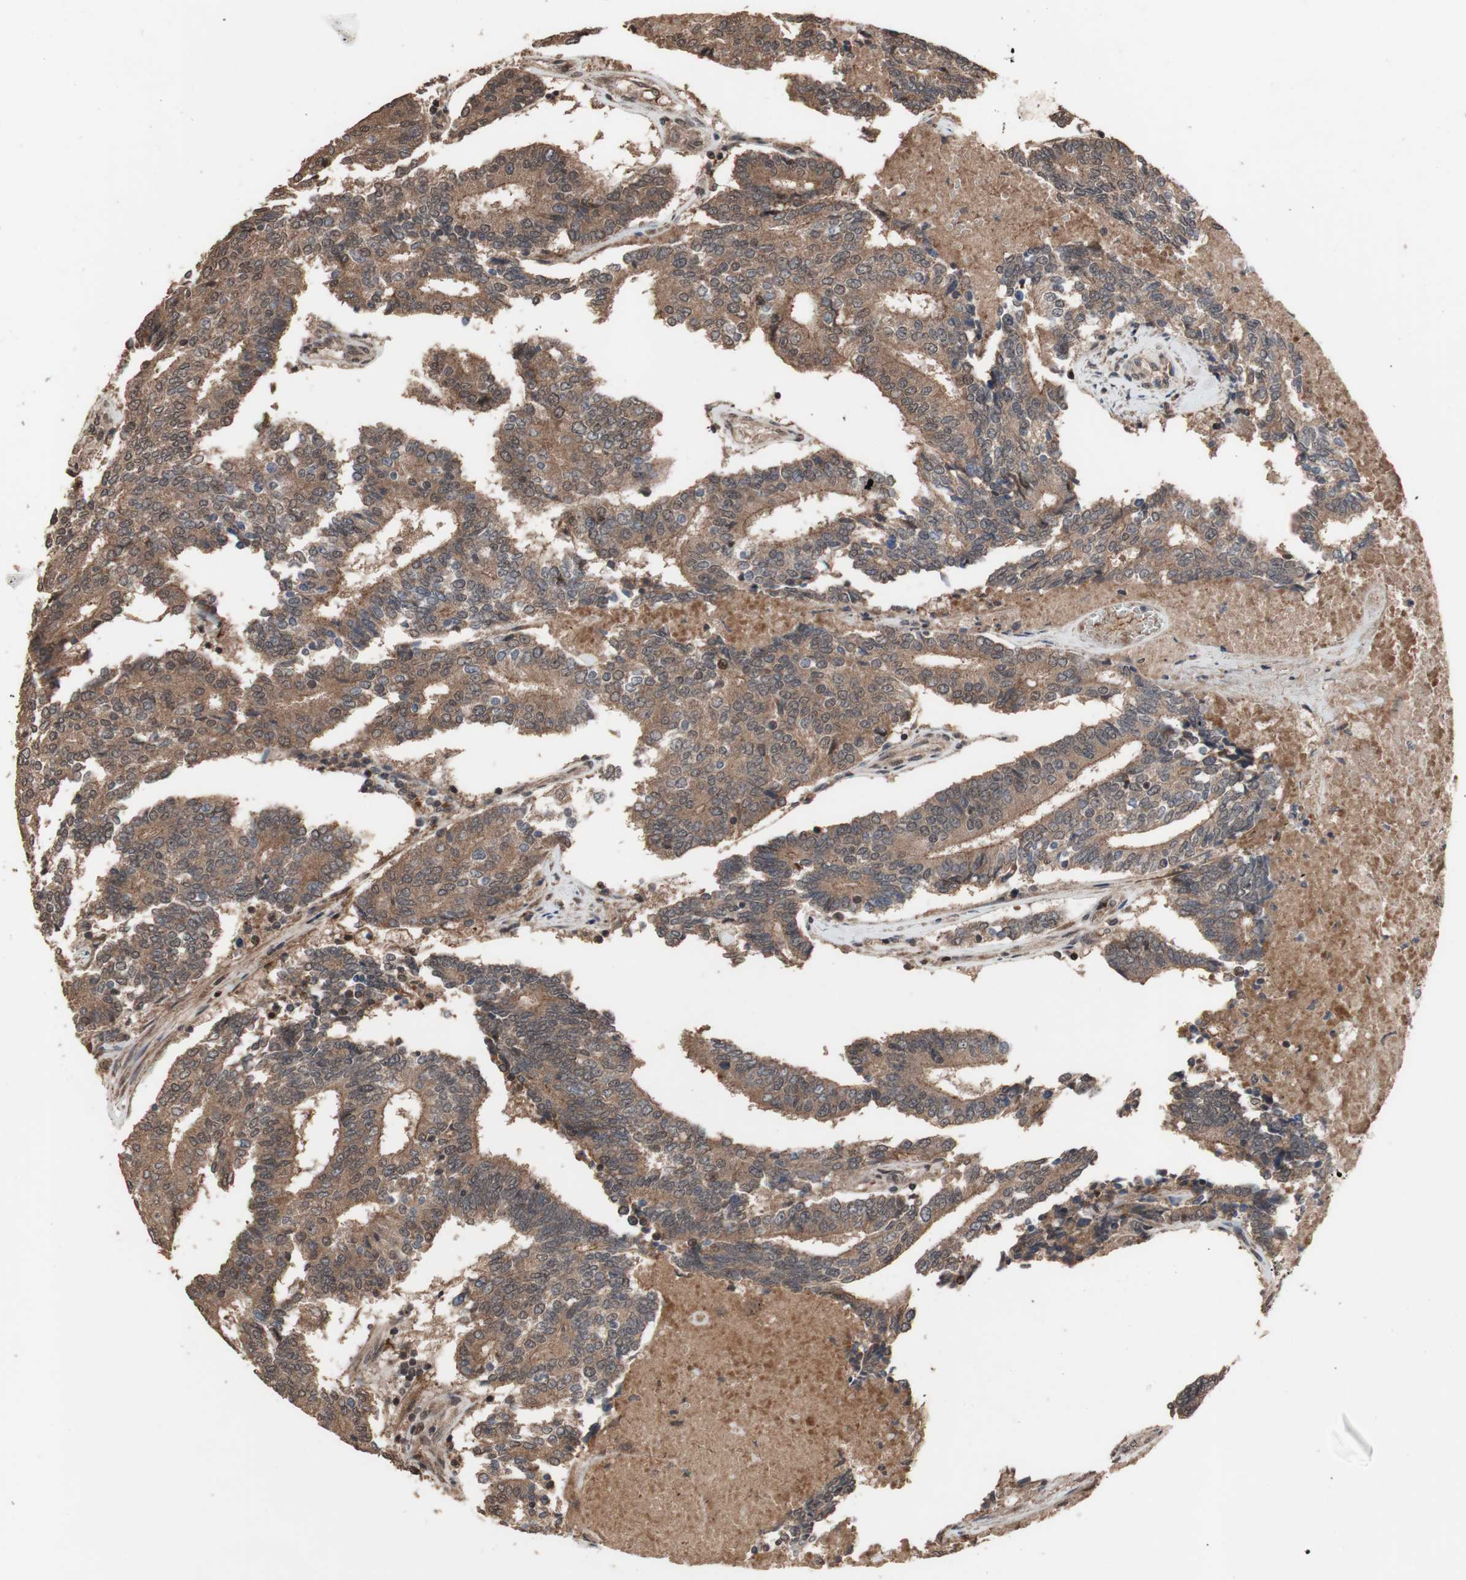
{"staining": {"intensity": "moderate", "quantity": ">75%", "location": "cytoplasmic/membranous"}, "tissue": "prostate cancer", "cell_type": "Tumor cells", "image_type": "cancer", "snomed": [{"axis": "morphology", "description": "Adenocarcinoma, High grade"}, {"axis": "topography", "description": "Prostate"}], "caption": "Immunohistochemical staining of human prostate cancer shows medium levels of moderate cytoplasmic/membranous staining in approximately >75% of tumor cells. The staining was performed using DAB (3,3'-diaminobenzidine) to visualize the protein expression in brown, while the nuclei were stained in blue with hematoxylin (Magnification: 20x).", "gene": "KANSL1", "patient": {"sex": "male", "age": 55}}